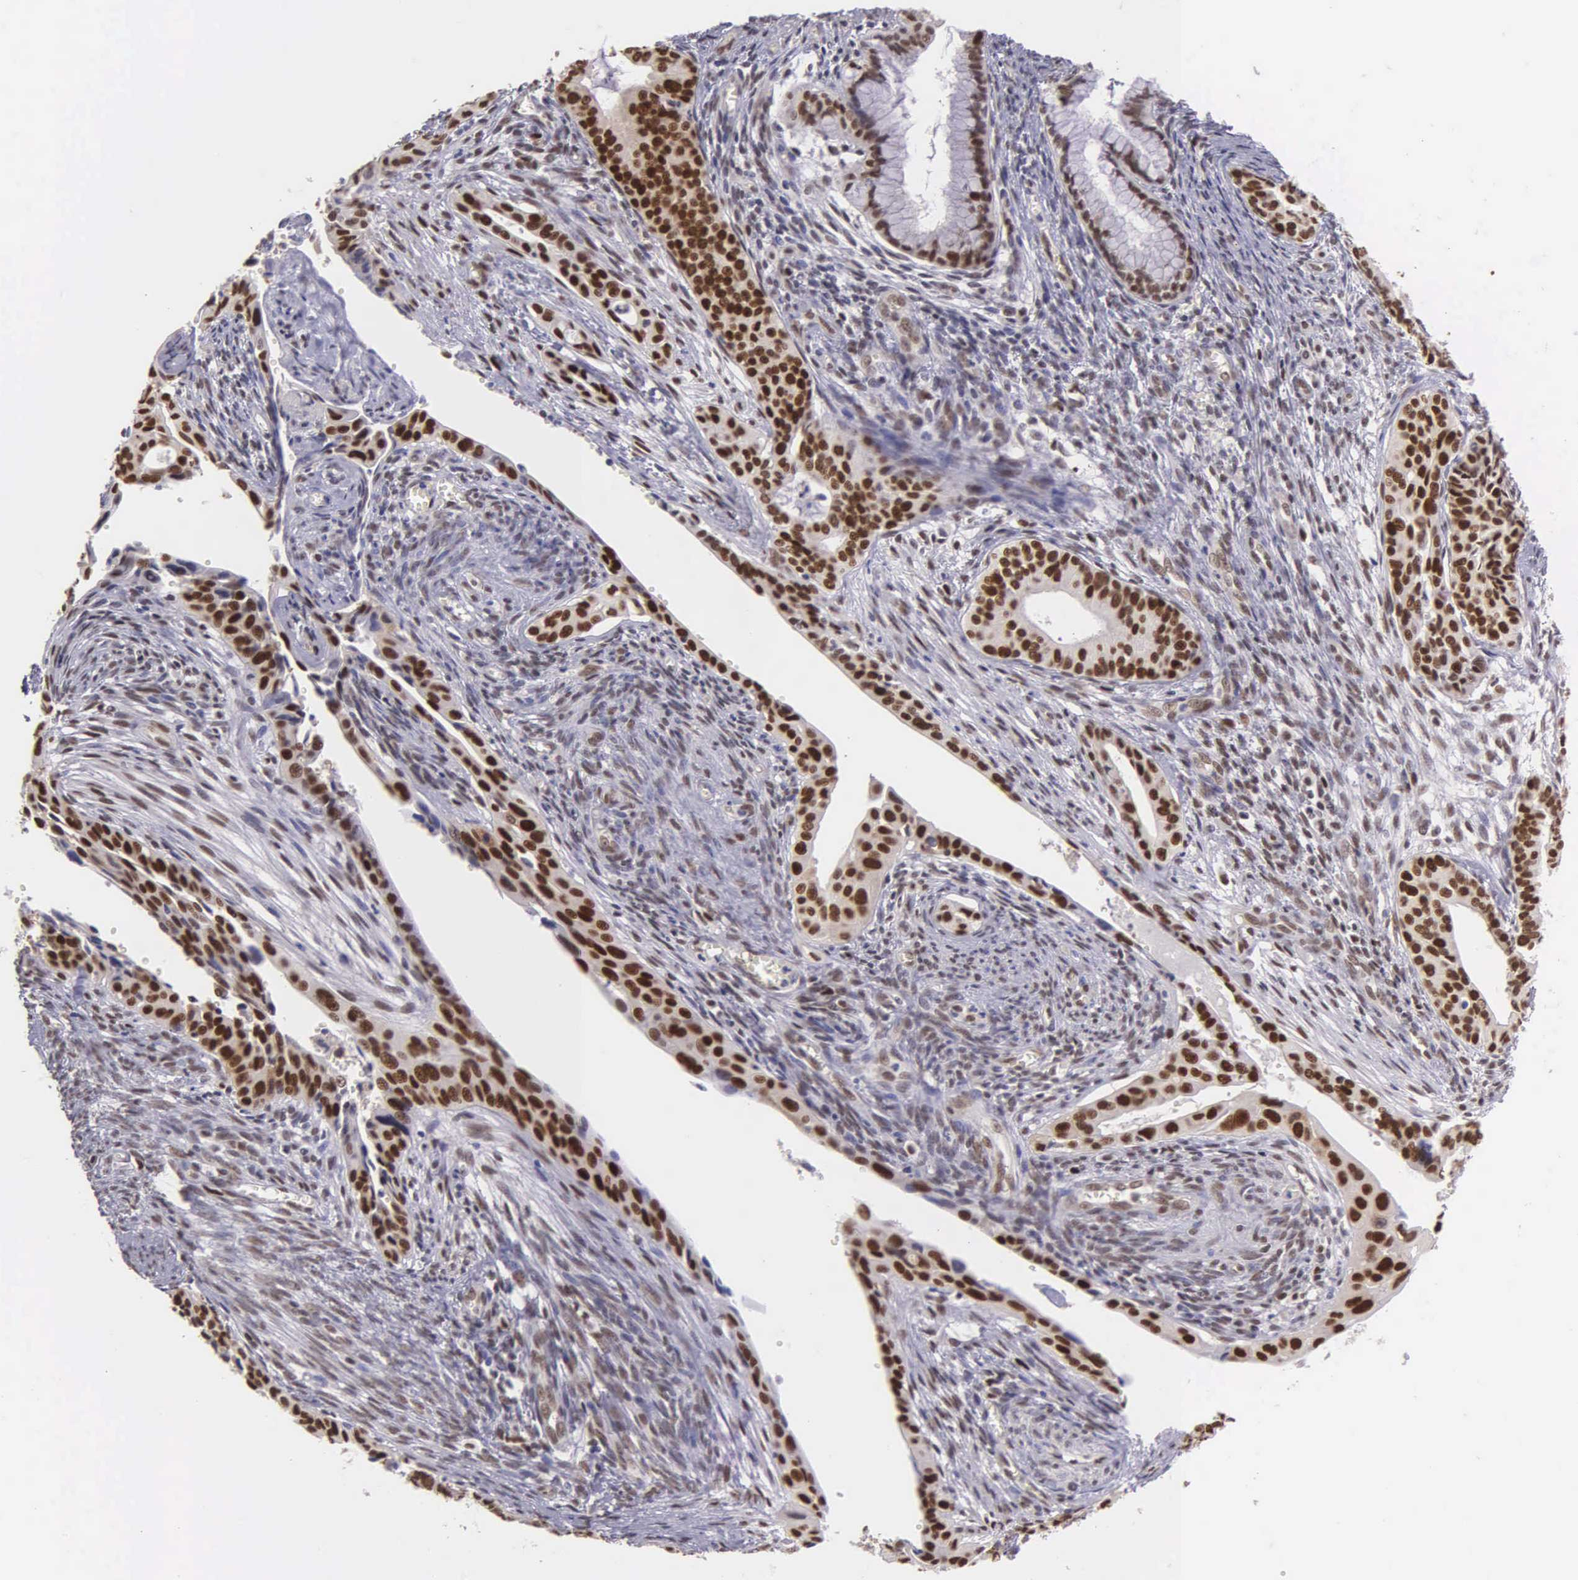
{"staining": {"intensity": "strong", "quantity": ">75%", "location": "nuclear"}, "tissue": "cervical cancer", "cell_type": "Tumor cells", "image_type": "cancer", "snomed": [{"axis": "morphology", "description": "Squamous cell carcinoma, NOS"}, {"axis": "topography", "description": "Cervix"}], "caption": "Immunohistochemistry (IHC) image of human cervical cancer (squamous cell carcinoma) stained for a protein (brown), which exhibits high levels of strong nuclear positivity in about >75% of tumor cells.", "gene": "UBR7", "patient": {"sex": "female", "age": 34}}